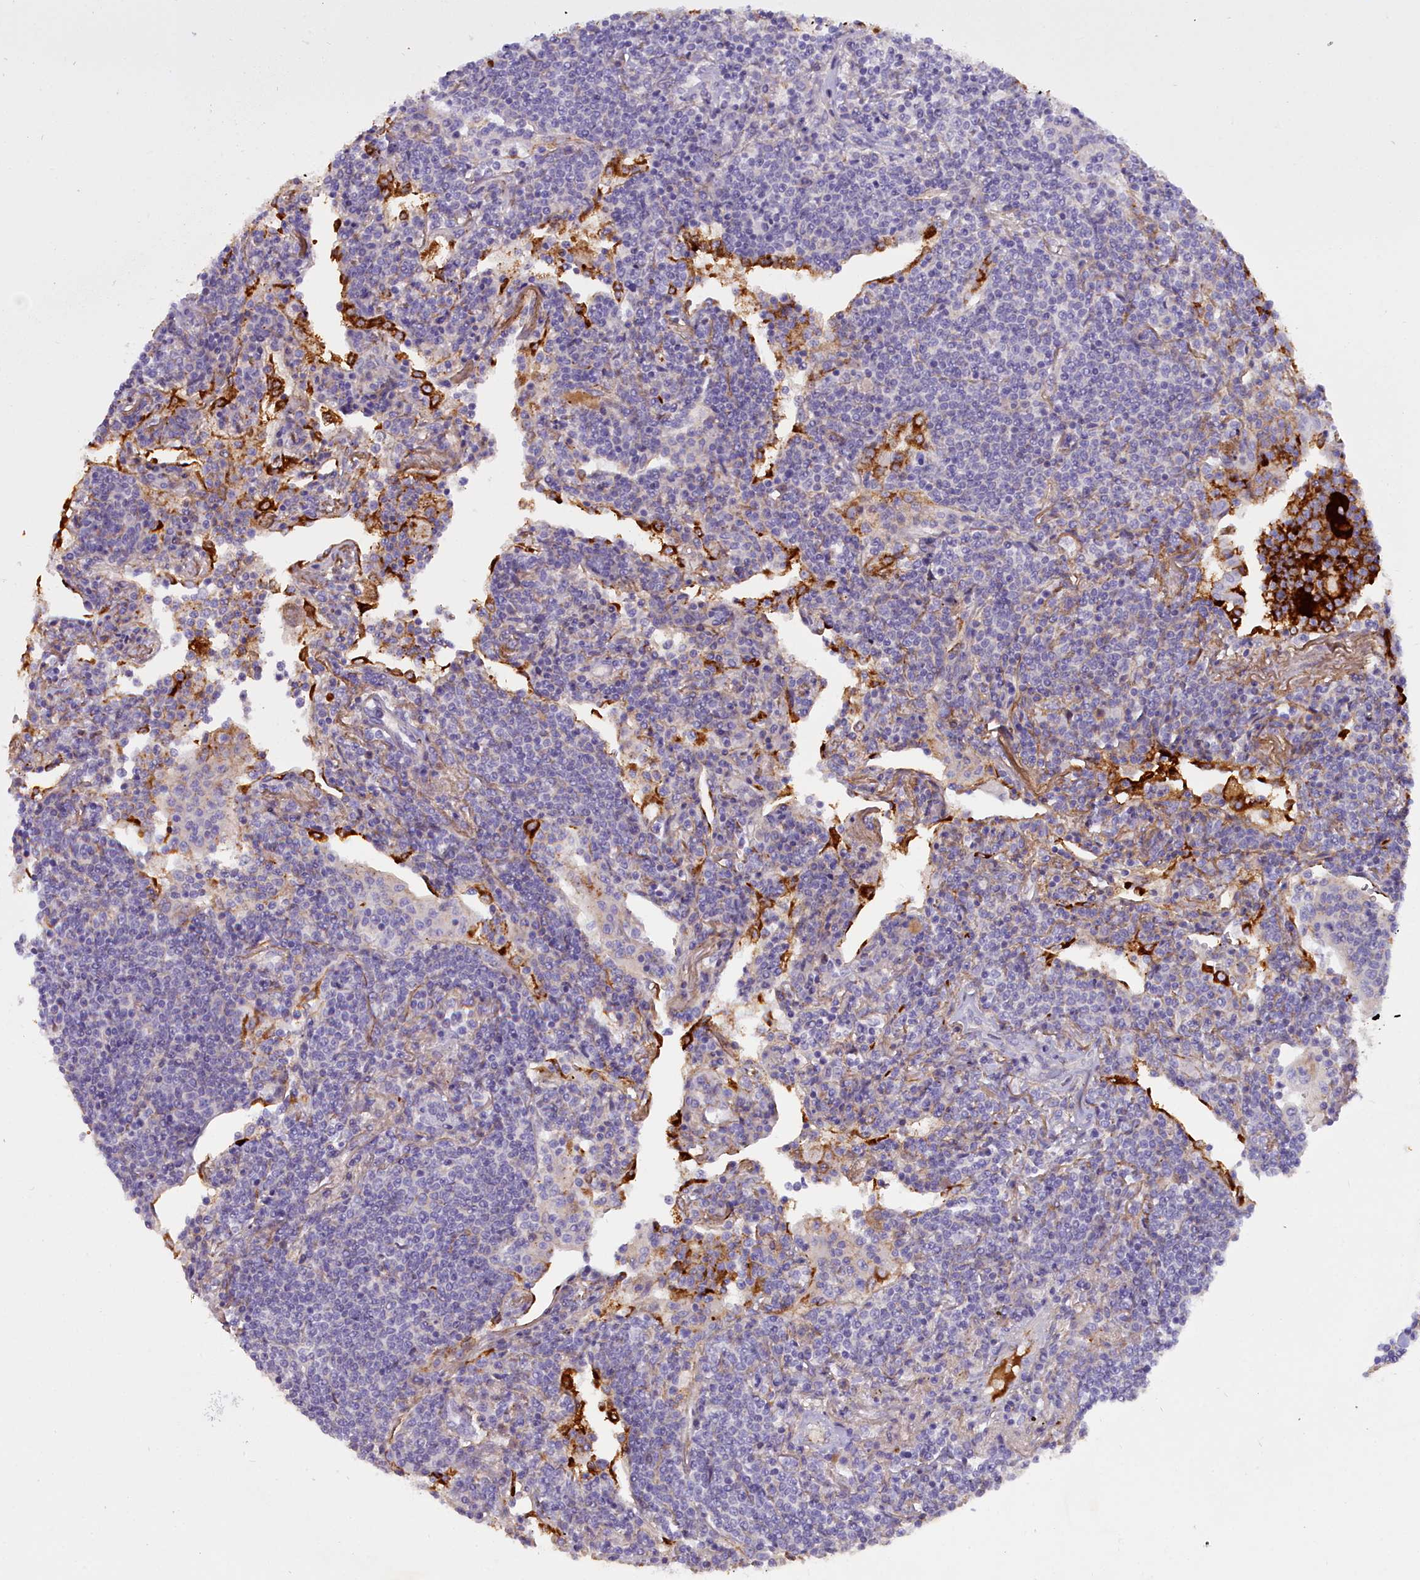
{"staining": {"intensity": "negative", "quantity": "none", "location": "none"}, "tissue": "lymphoma", "cell_type": "Tumor cells", "image_type": "cancer", "snomed": [{"axis": "morphology", "description": "Malignant lymphoma, non-Hodgkin's type, Low grade"}, {"axis": "topography", "description": "Lung"}], "caption": "This is a micrograph of immunohistochemistry staining of malignant lymphoma, non-Hodgkin's type (low-grade), which shows no staining in tumor cells.", "gene": "OSTN", "patient": {"sex": "female", "age": 71}}